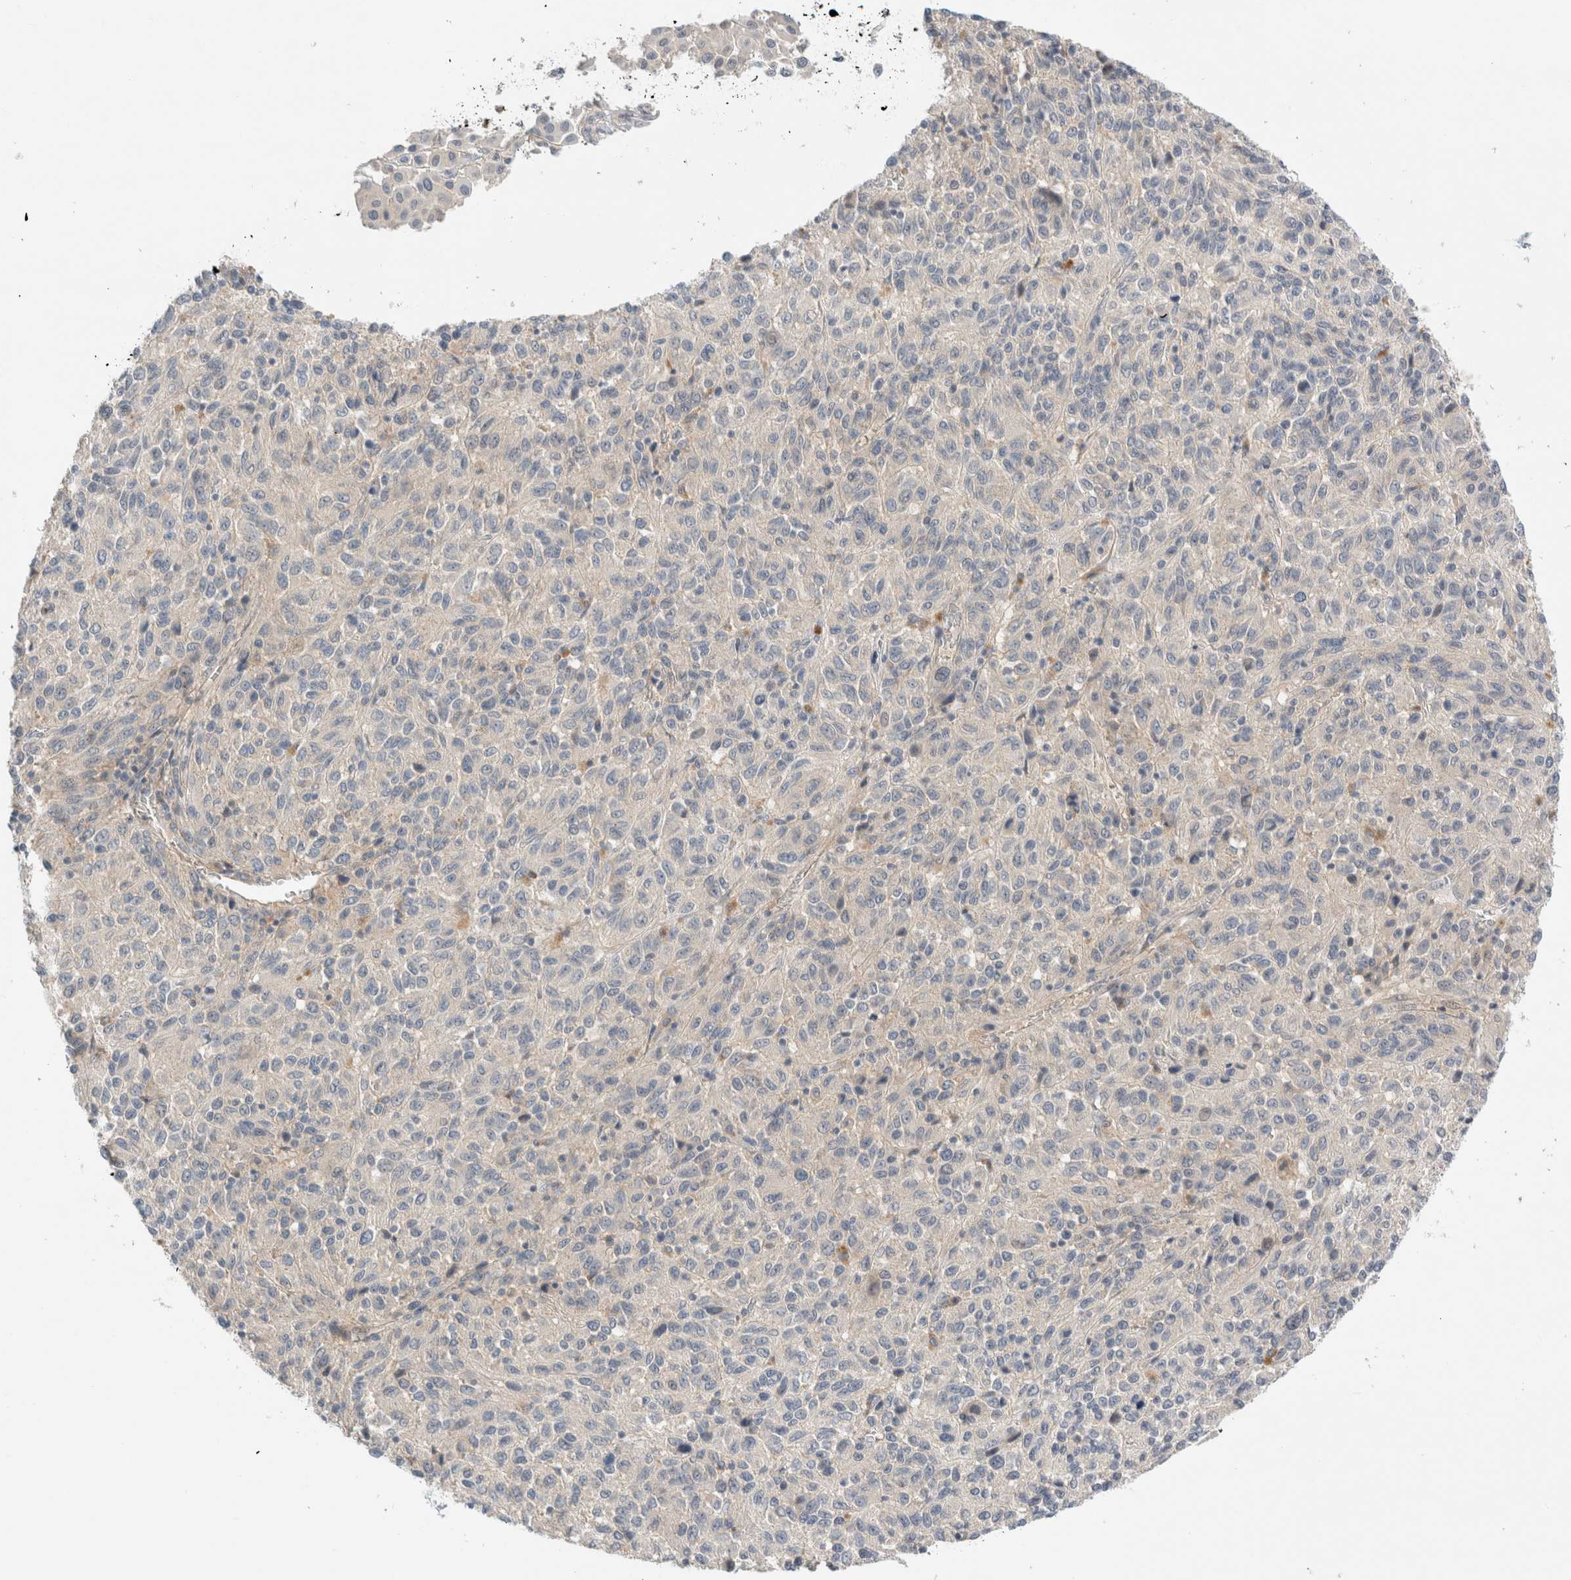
{"staining": {"intensity": "negative", "quantity": "none", "location": "none"}, "tissue": "melanoma", "cell_type": "Tumor cells", "image_type": "cancer", "snomed": [{"axis": "morphology", "description": "Malignant melanoma, Metastatic site"}, {"axis": "topography", "description": "Lung"}], "caption": "Immunohistochemistry image of human malignant melanoma (metastatic site) stained for a protein (brown), which exhibits no positivity in tumor cells.", "gene": "SDR16C5", "patient": {"sex": "male", "age": 64}}